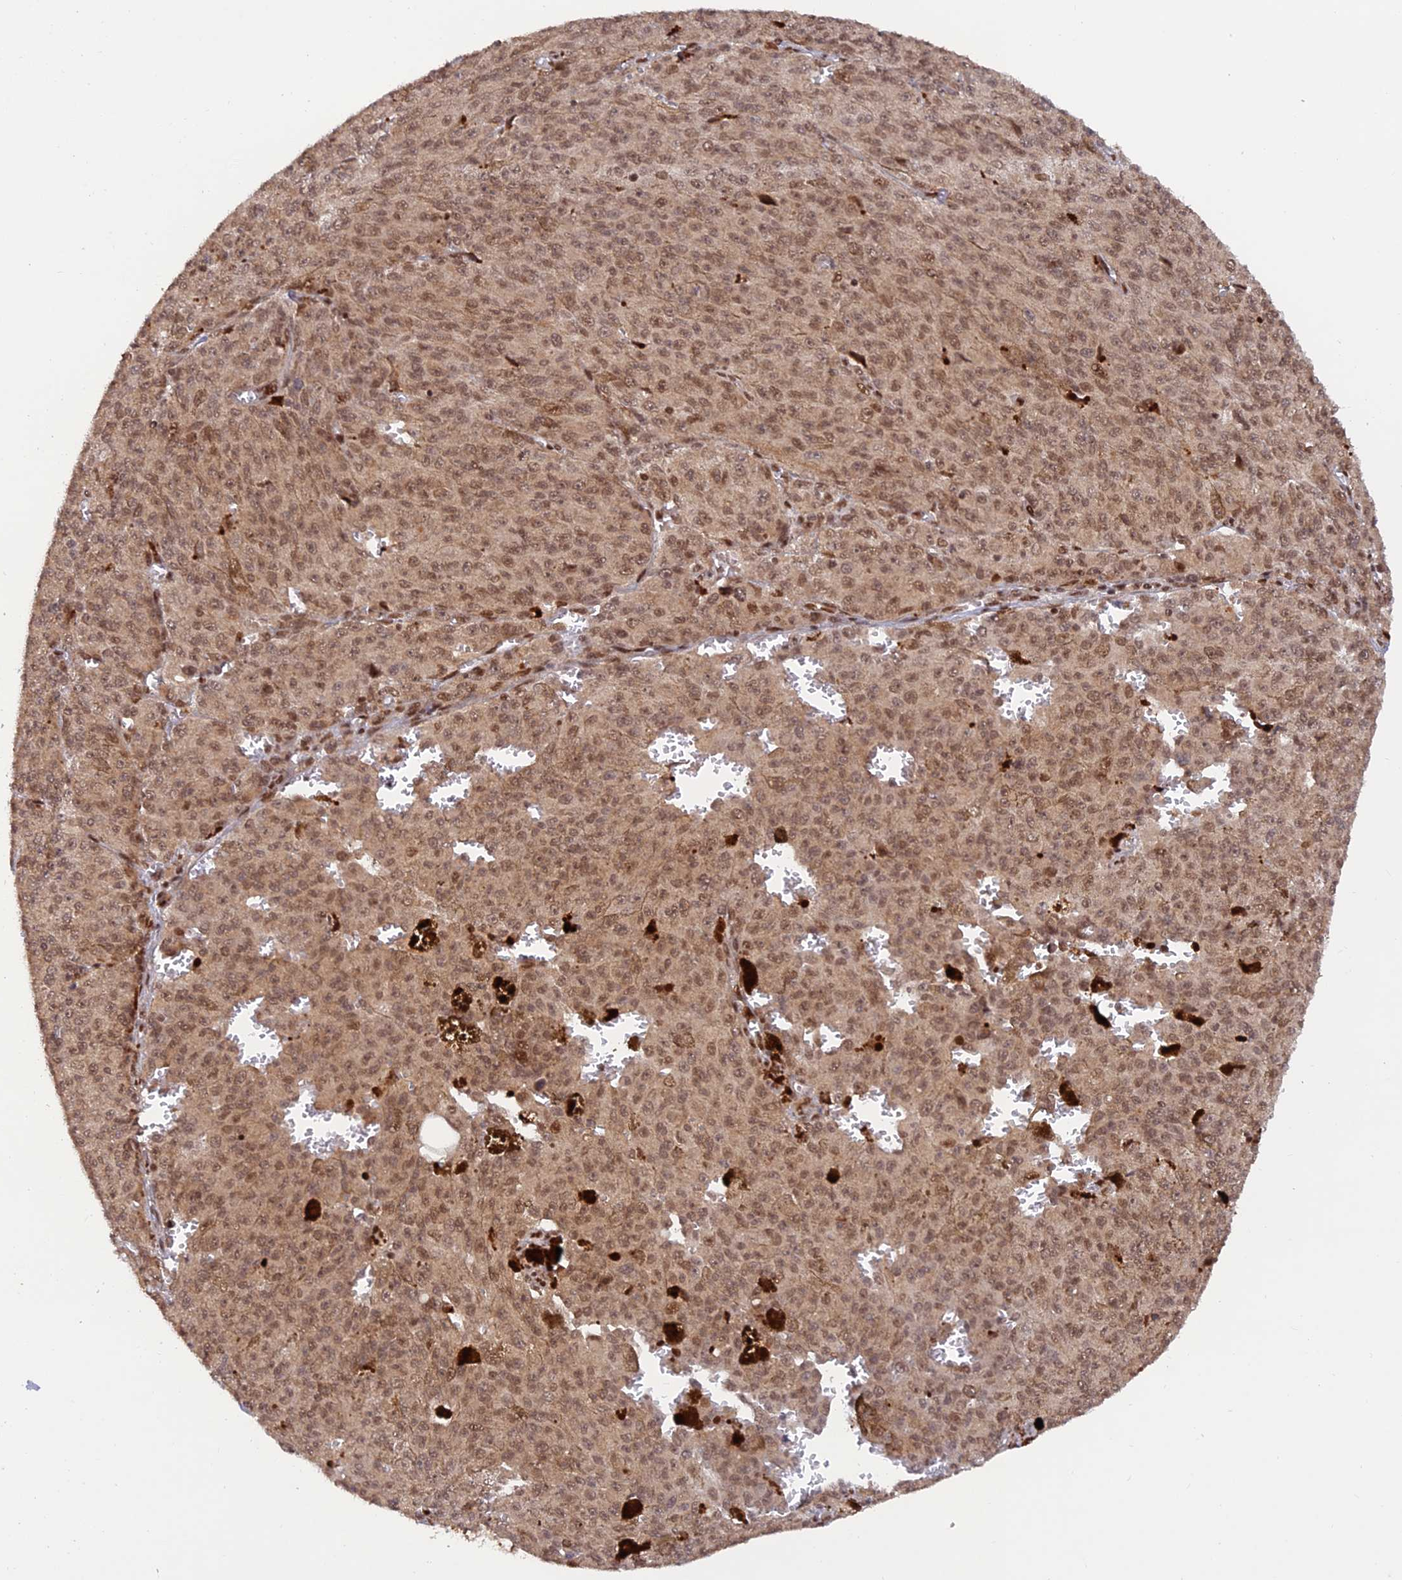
{"staining": {"intensity": "moderate", "quantity": ">75%", "location": "nuclear"}, "tissue": "melanoma", "cell_type": "Tumor cells", "image_type": "cancer", "snomed": [{"axis": "morphology", "description": "Malignant melanoma, NOS"}, {"axis": "topography", "description": "Skin"}], "caption": "This is a photomicrograph of IHC staining of melanoma, which shows moderate staining in the nuclear of tumor cells.", "gene": "ZNF565", "patient": {"sex": "female", "age": 52}}